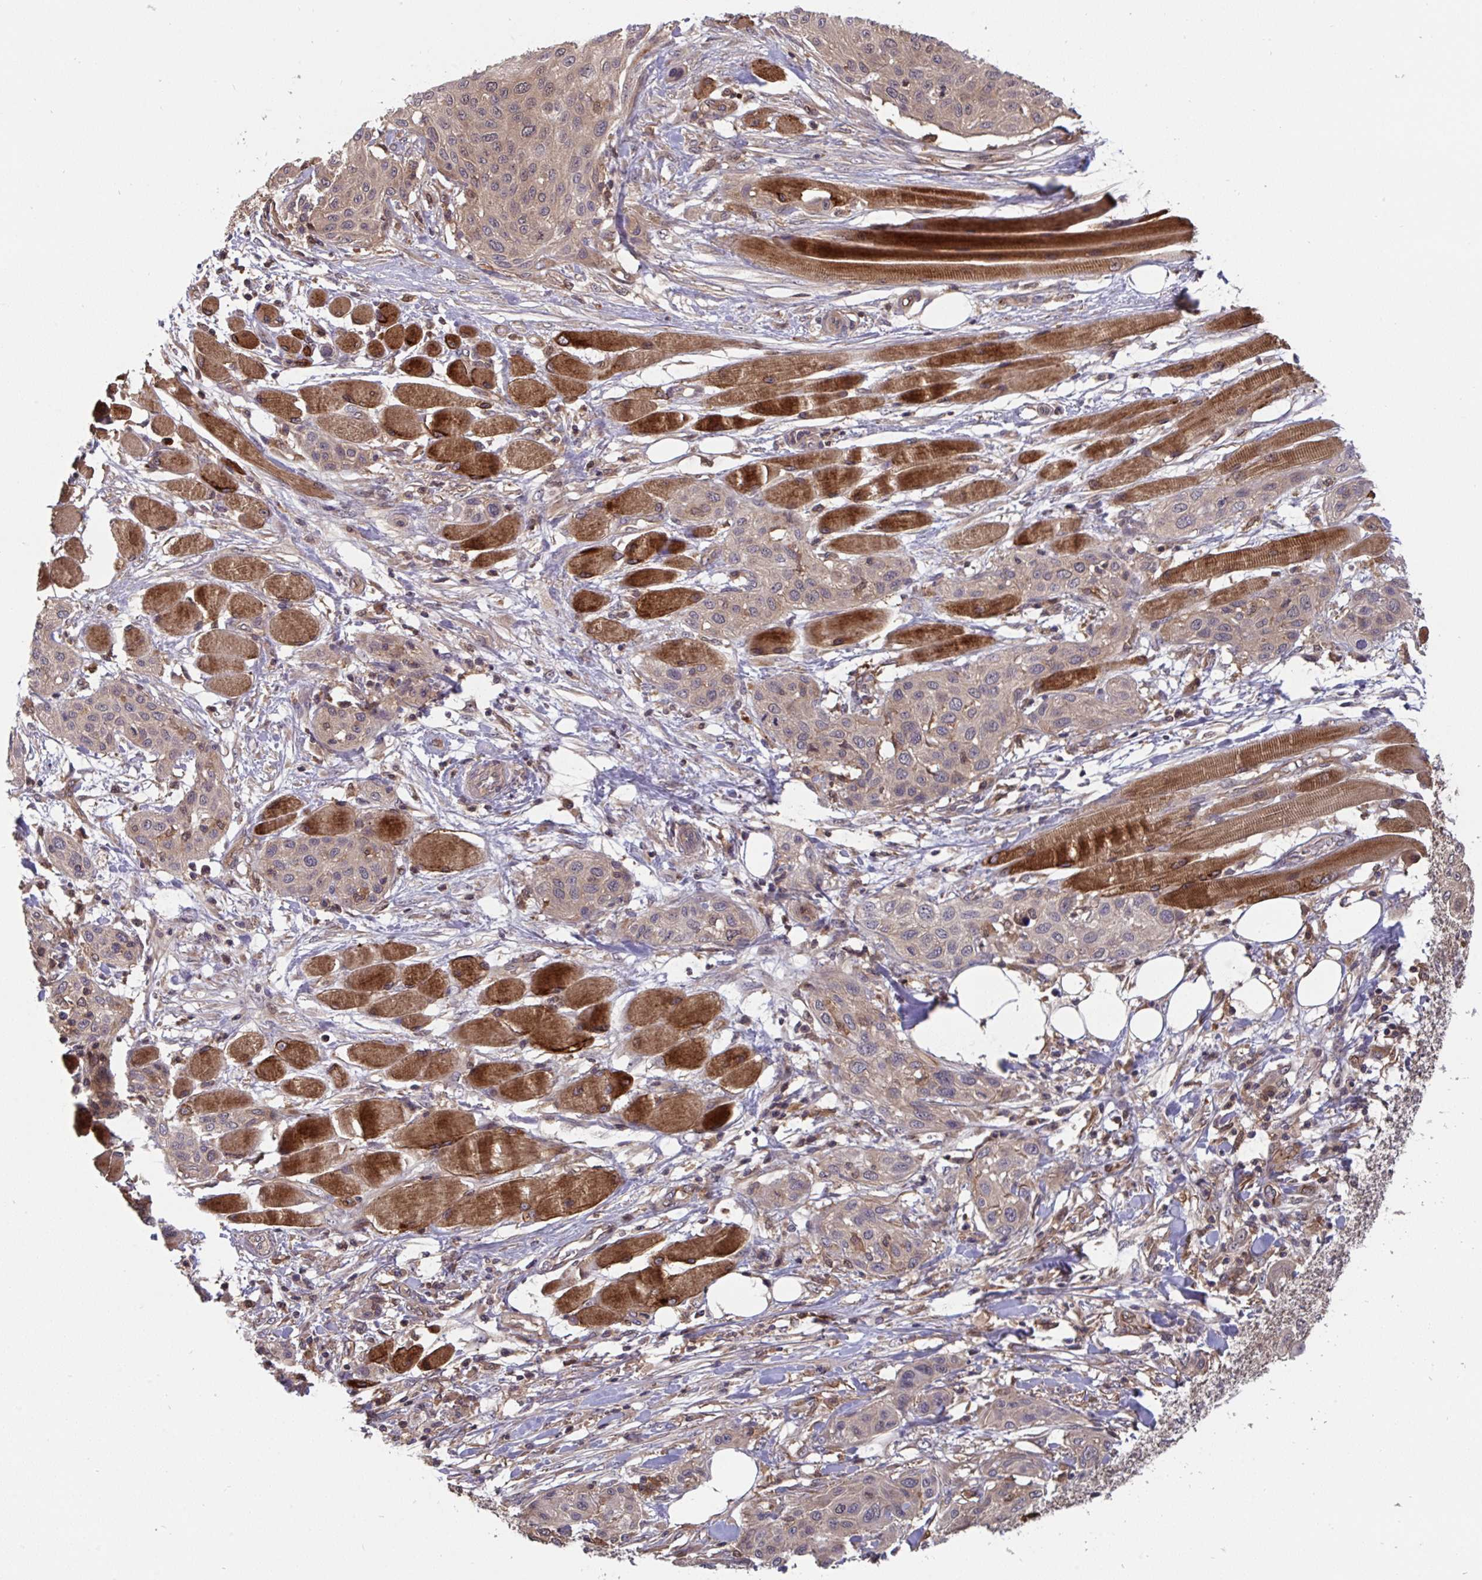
{"staining": {"intensity": "weak", "quantity": ">75%", "location": "cytoplasmic/membranous,nuclear"}, "tissue": "skin cancer", "cell_type": "Tumor cells", "image_type": "cancer", "snomed": [{"axis": "morphology", "description": "Squamous cell carcinoma, NOS"}, {"axis": "topography", "description": "Skin"}], "caption": "High-magnification brightfield microscopy of skin cancer stained with DAB (brown) and counterstained with hematoxylin (blue). tumor cells exhibit weak cytoplasmic/membranous and nuclear expression is seen in approximately>75% of cells. Immunohistochemistry stains the protein in brown and the nuclei are stained blue.", "gene": "TIGAR", "patient": {"sex": "female", "age": 87}}